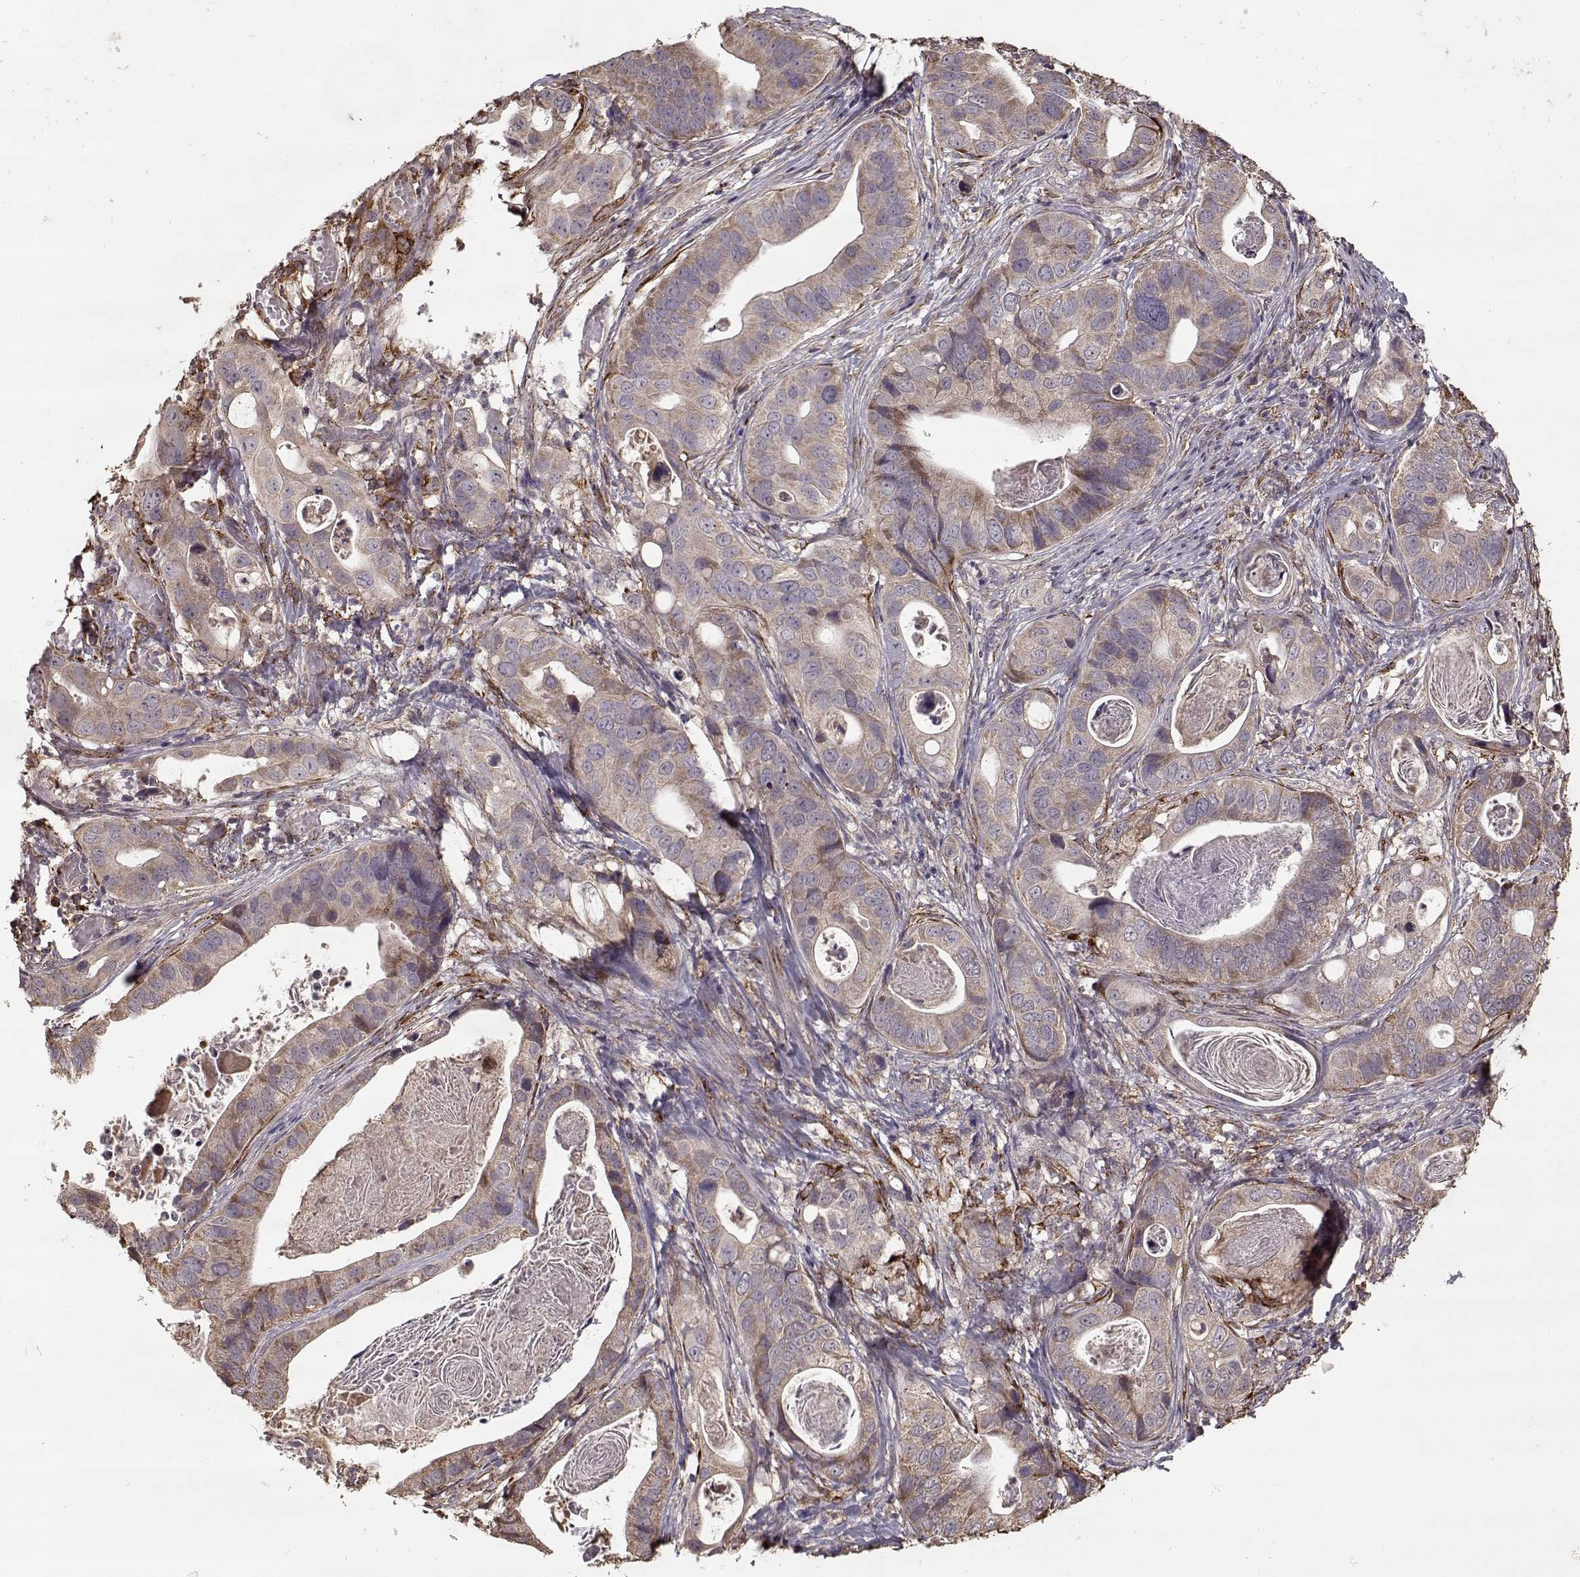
{"staining": {"intensity": "moderate", "quantity": ">75%", "location": "cytoplasmic/membranous"}, "tissue": "stomach cancer", "cell_type": "Tumor cells", "image_type": "cancer", "snomed": [{"axis": "morphology", "description": "Adenocarcinoma, NOS"}, {"axis": "topography", "description": "Stomach"}], "caption": "Stomach cancer (adenocarcinoma) was stained to show a protein in brown. There is medium levels of moderate cytoplasmic/membranous expression in approximately >75% of tumor cells. (DAB (3,3'-diaminobenzidine) = brown stain, brightfield microscopy at high magnification).", "gene": "IMMP1L", "patient": {"sex": "male", "age": 84}}